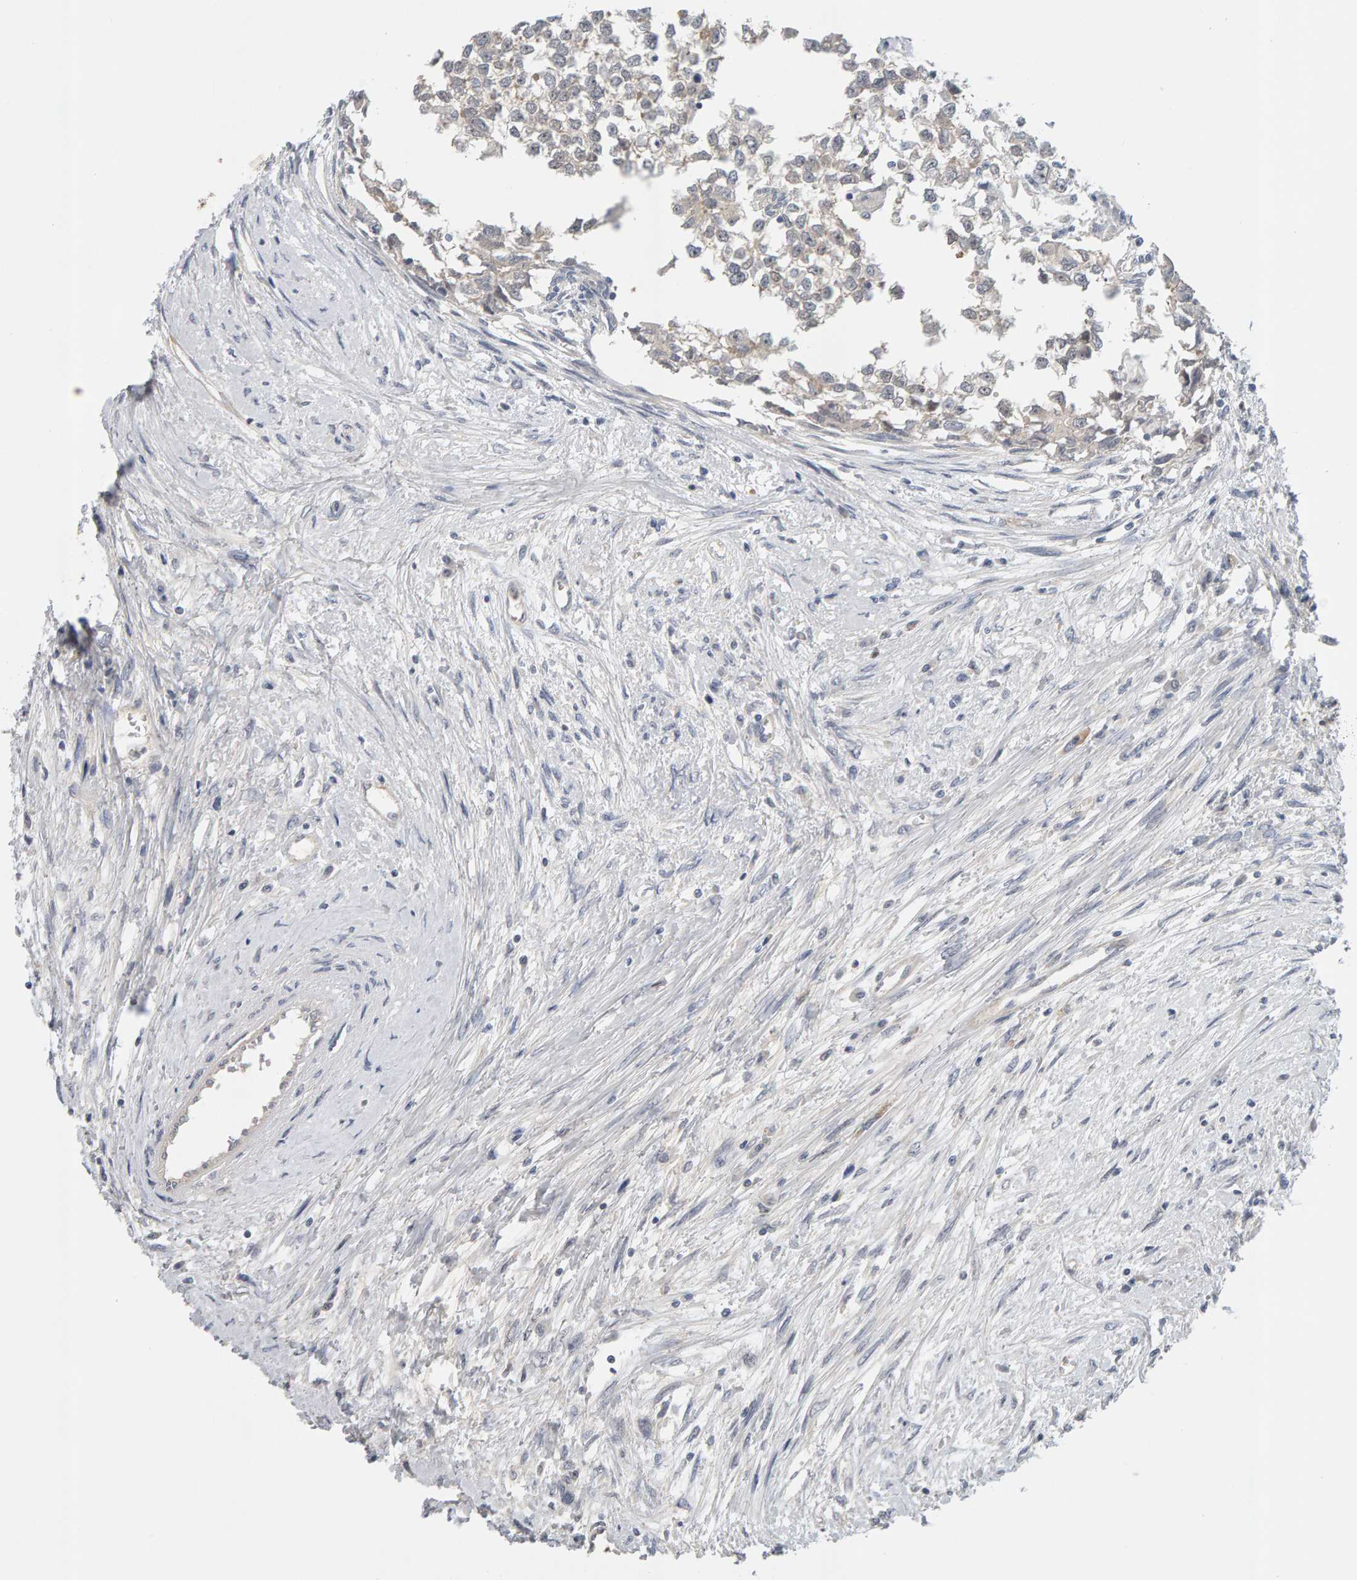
{"staining": {"intensity": "negative", "quantity": "none", "location": "none"}, "tissue": "testis cancer", "cell_type": "Tumor cells", "image_type": "cancer", "snomed": [{"axis": "morphology", "description": "Seminoma, NOS"}, {"axis": "morphology", "description": "Carcinoma, Embryonal, NOS"}, {"axis": "topography", "description": "Testis"}], "caption": "A high-resolution micrograph shows immunohistochemistry staining of testis seminoma, which reveals no significant expression in tumor cells.", "gene": "PPP1R16A", "patient": {"sex": "male", "age": 51}}